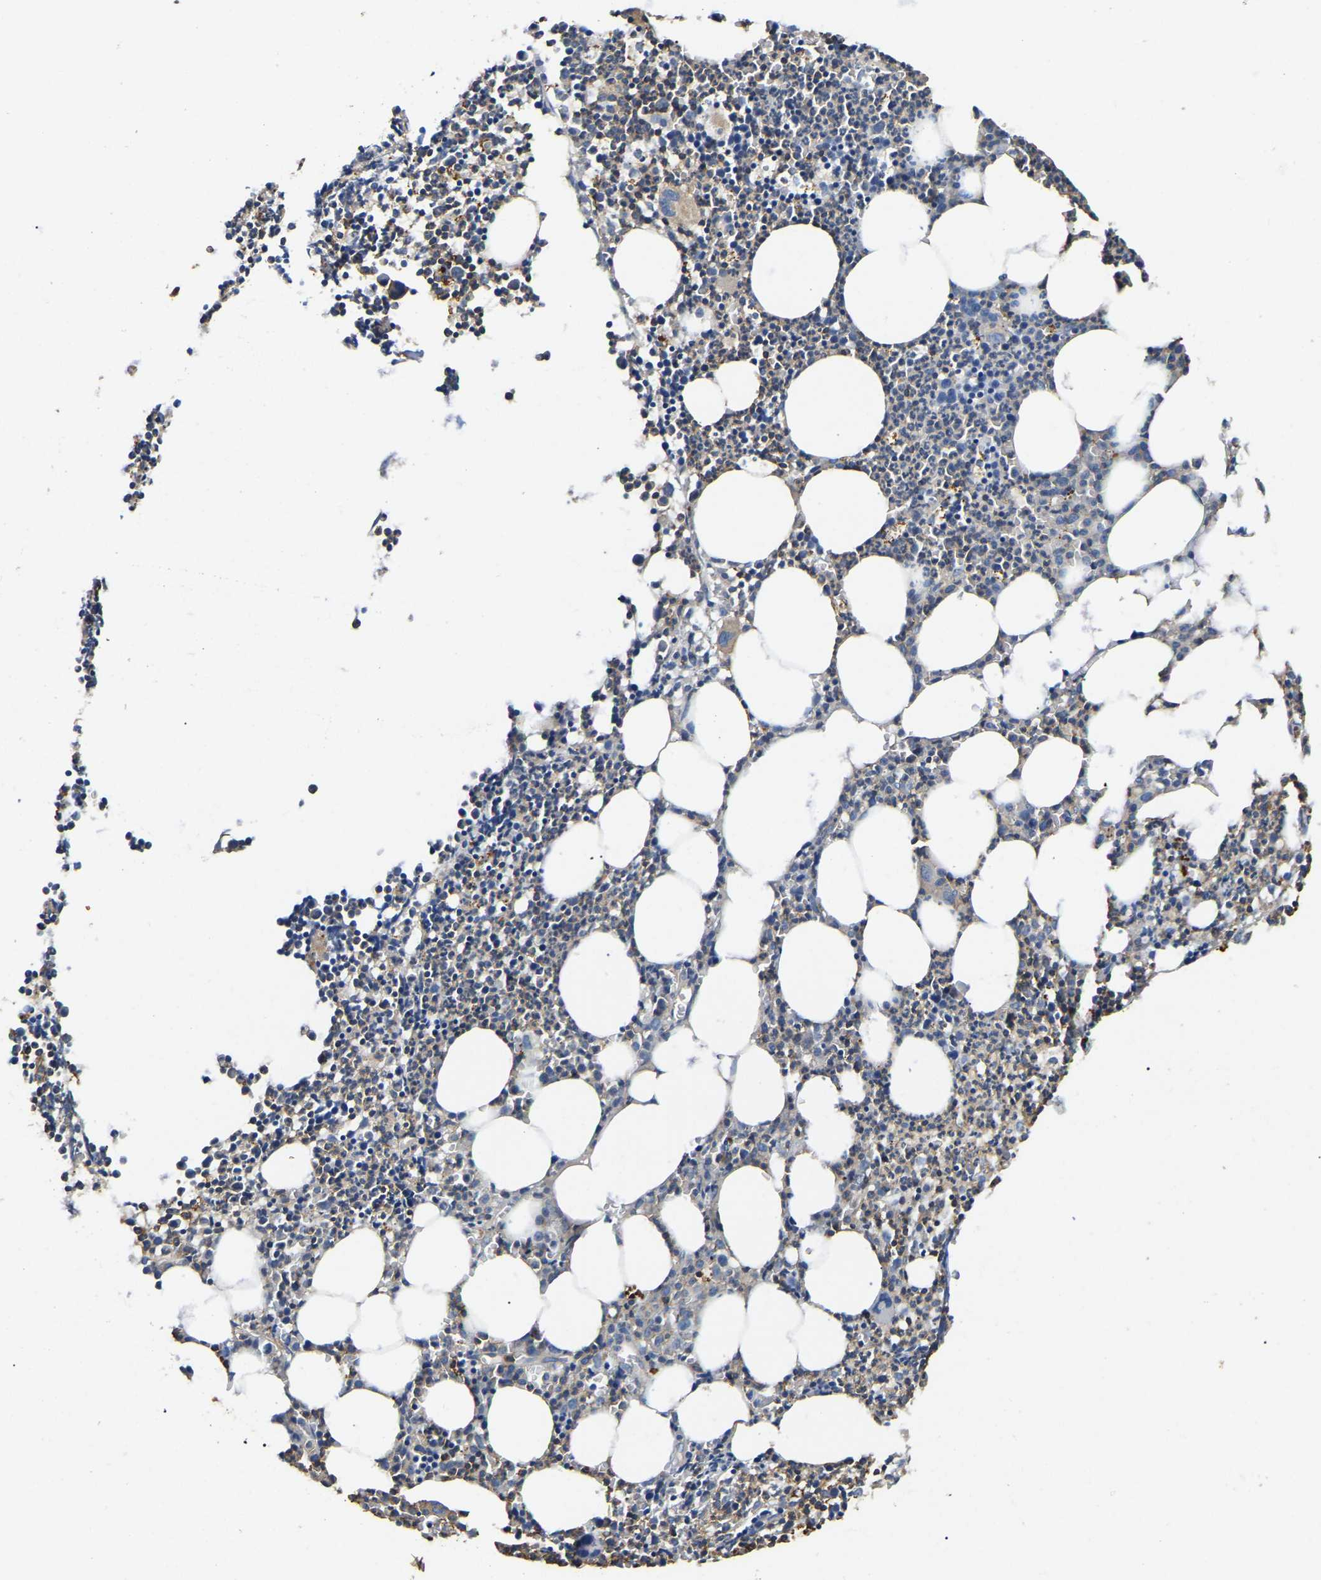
{"staining": {"intensity": "moderate", "quantity": "<25%", "location": "cytoplasmic/membranous"}, "tissue": "bone marrow", "cell_type": "Hematopoietic cells", "image_type": "normal", "snomed": [{"axis": "morphology", "description": "Normal tissue, NOS"}, {"axis": "morphology", "description": "Inflammation, NOS"}, {"axis": "topography", "description": "Bone marrow"}], "caption": "High-power microscopy captured an immunohistochemistry (IHC) photomicrograph of benign bone marrow, revealing moderate cytoplasmic/membranous positivity in about <25% of hematopoietic cells. Using DAB (brown) and hematoxylin (blue) stains, captured at high magnification using brightfield microscopy.", "gene": "SMPD2", "patient": {"sex": "female", "age": 53}}